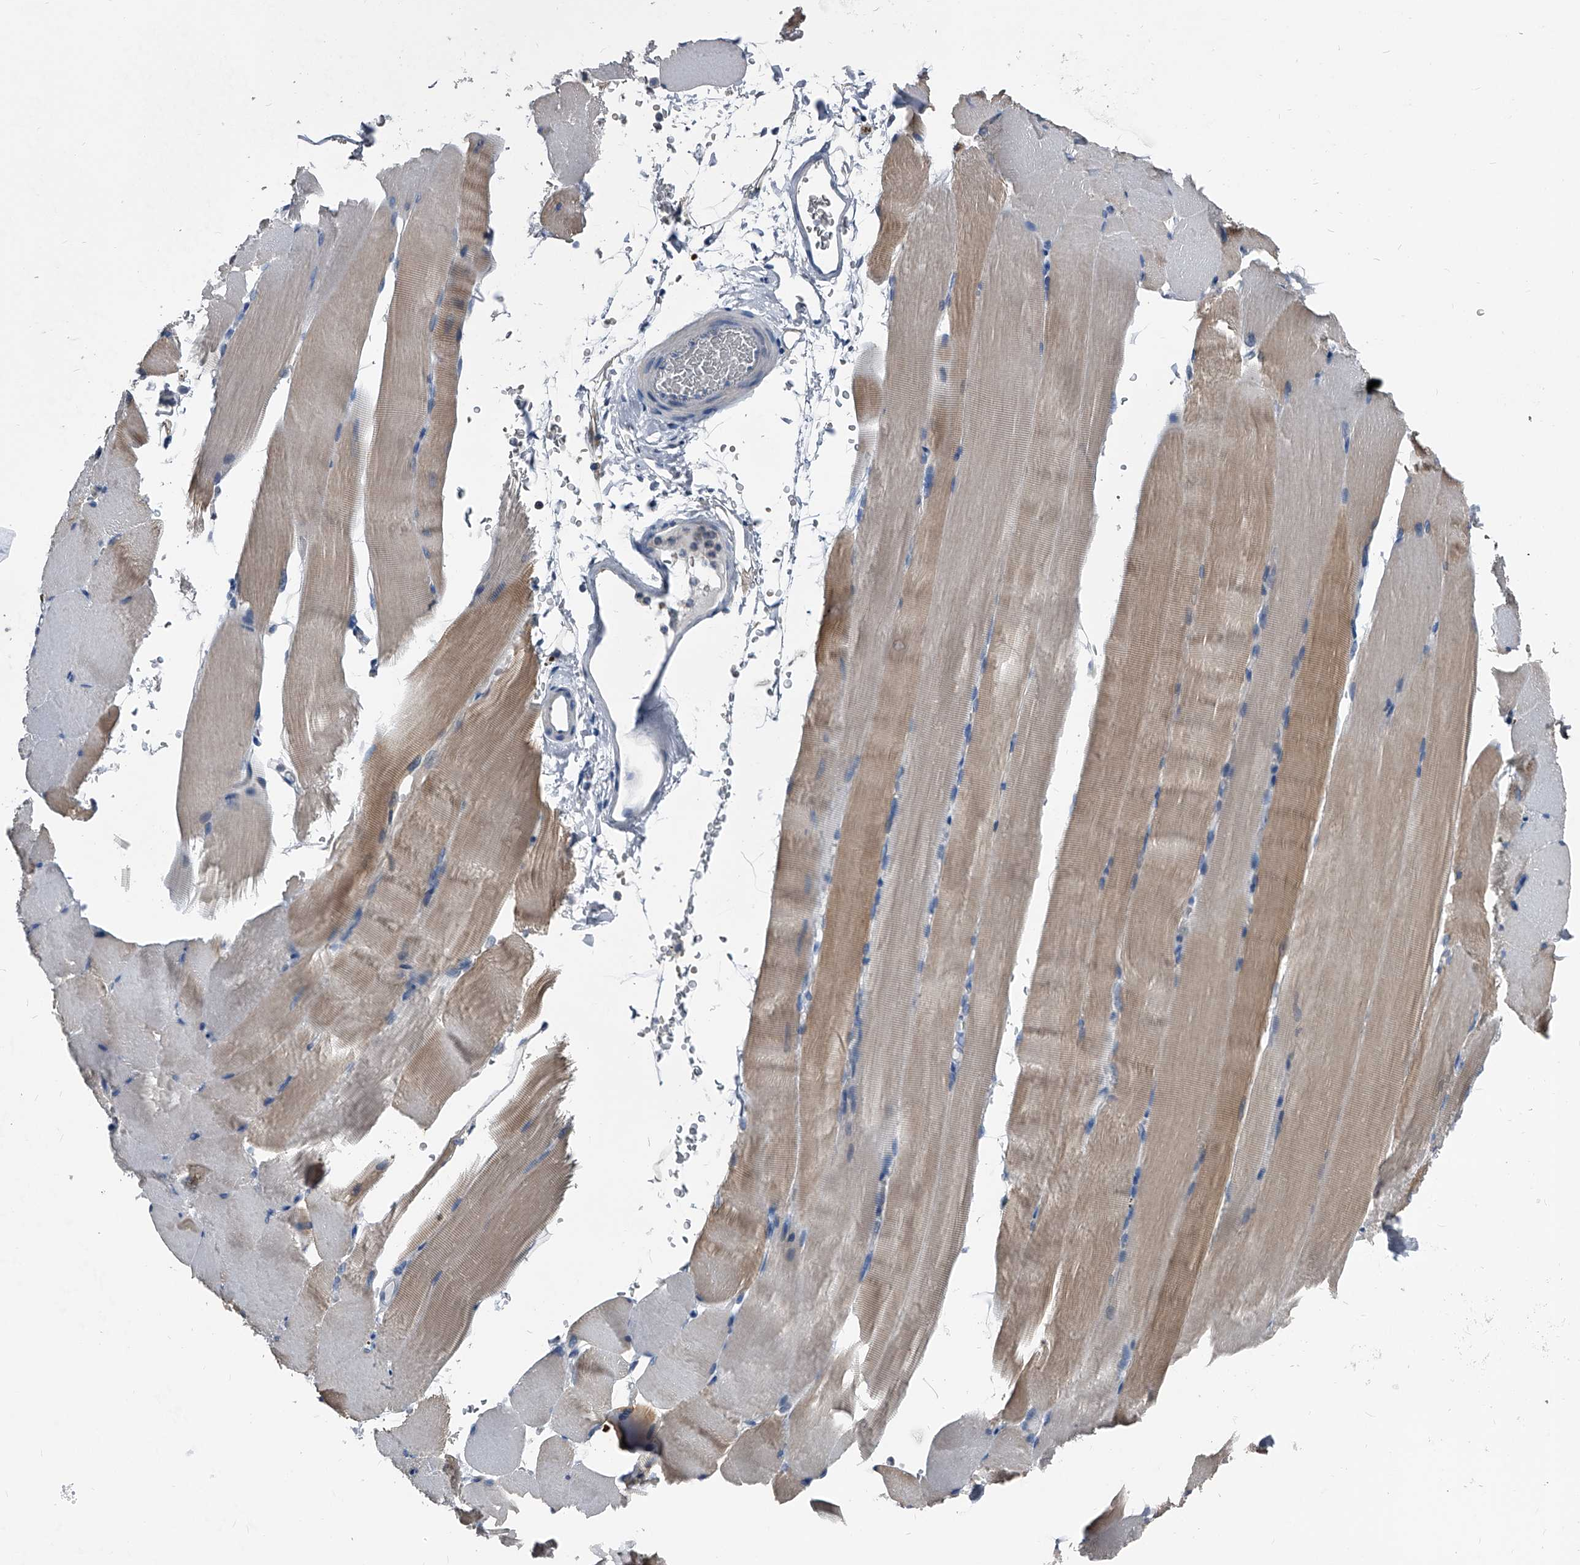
{"staining": {"intensity": "moderate", "quantity": "25%-75%", "location": "cytoplasmic/membranous"}, "tissue": "skeletal muscle", "cell_type": "Myocytes", "image_type": "normal", "snomed": [{"axis": "morphology", "description": "Normal tissue, NOS"}, {"axis": "topography", "description": "Skeletal muscle"}, {"axis": "topography", "description": "Parathyroid gland"}], "caption": "DAB immunohistochemical staining of unremarkable skeletal muscle displays moderate cytoplasmic/membranous protein positivity in approximately 25%-75% of myocytes.", "gene": "KIF13A", "patient": {"sex": "female", "age": 37}}